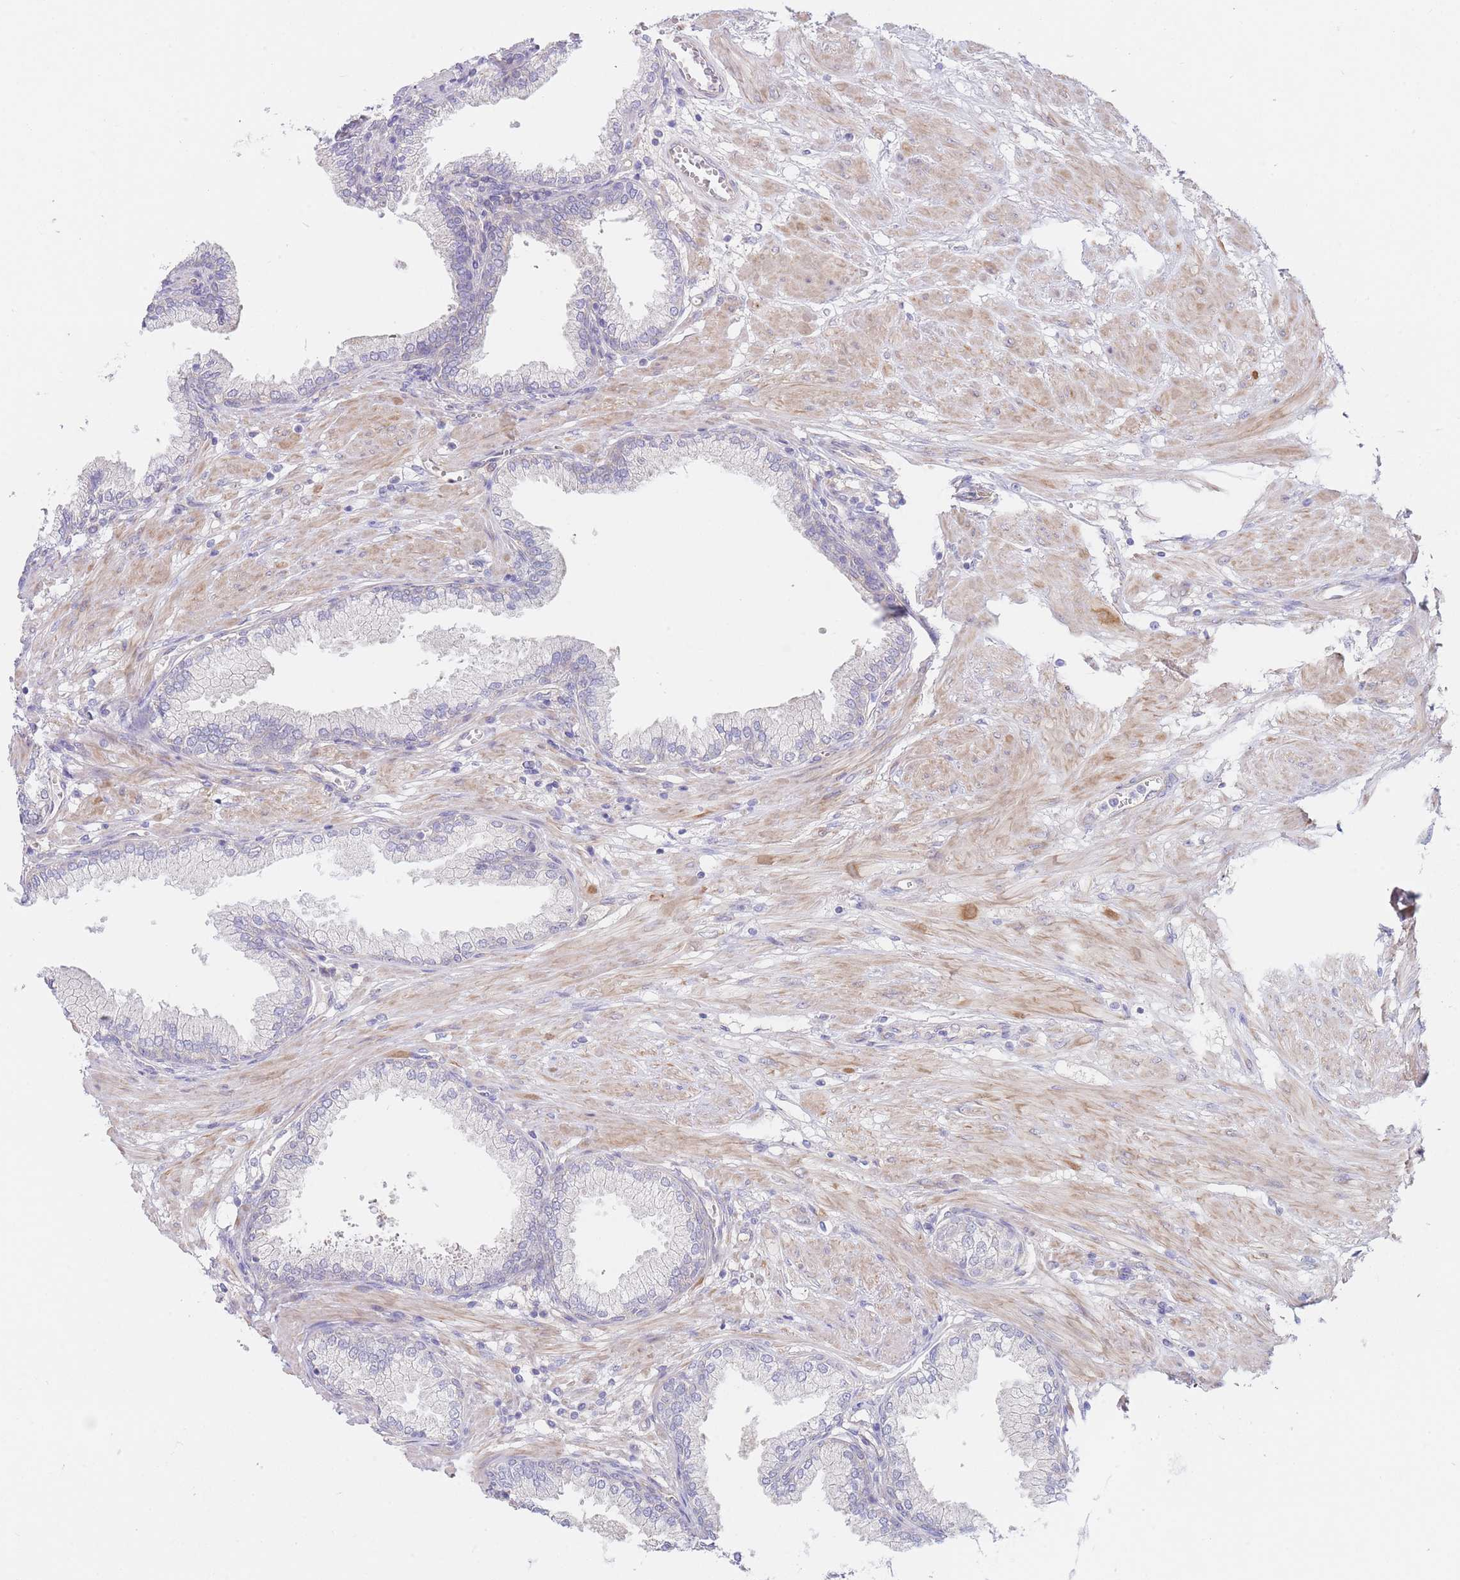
{"staining": {"intensity": "negative", "quantity": "none", "location": "none"}, "tissue": "prostate cancer", "cell_type": "Tumor cells", "image_type": "cancer", "snomed": [{"axis": "morphology", "description": "Adenocarcinoma, High grade"}, {"axis": "topography", "description": "Prostate and seminal vesicle, NOS"}], "caption": "Tumor cells show no significant protein expression in prostate adenocarcinoma (high-grade).", "gene": "ZNF281", "patient": {"sex": "male", "age": 64}}